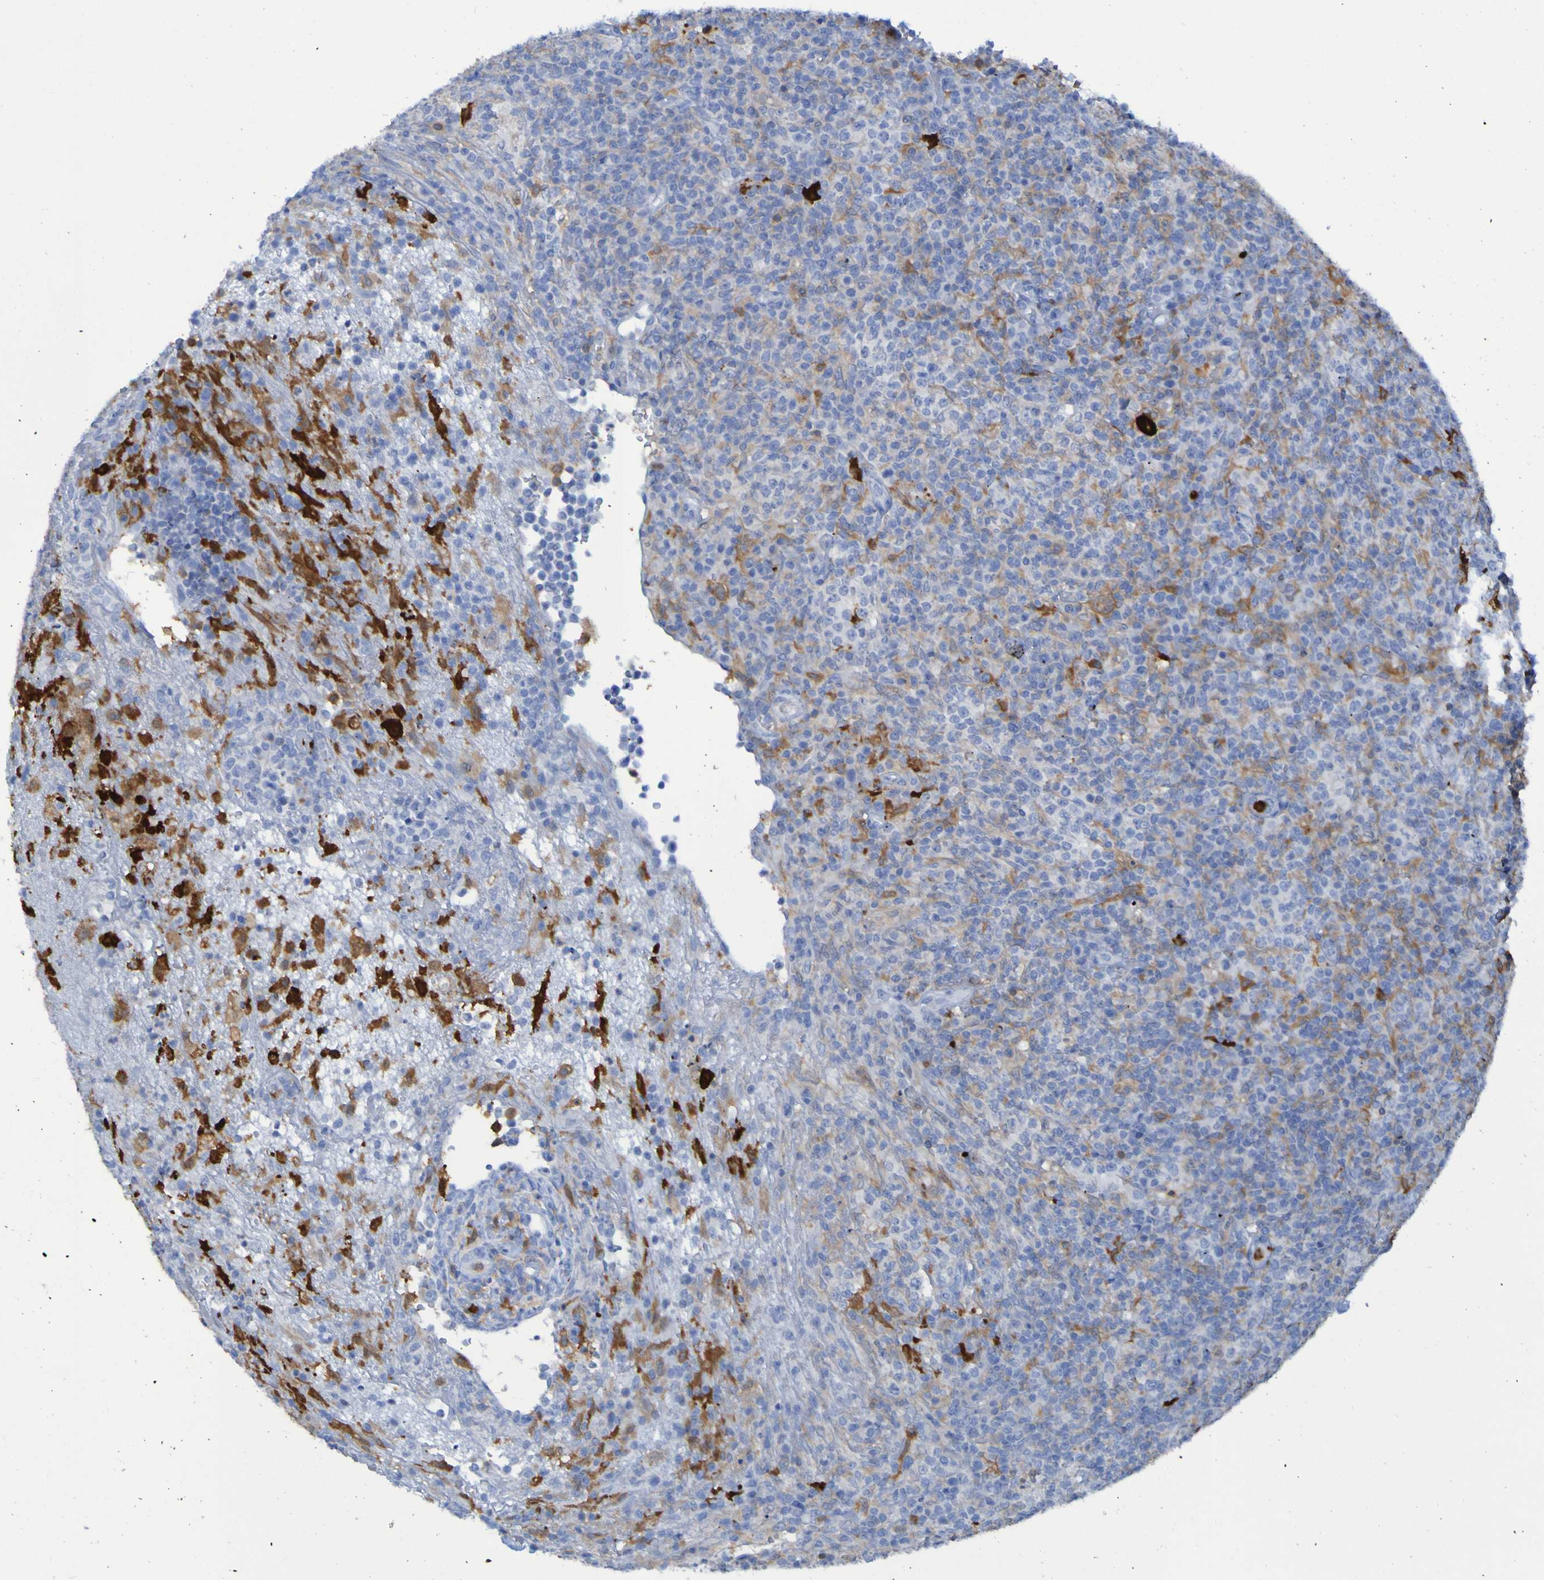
{"staining": {"intensity": "weak", "quantity": "25%-75%", "location": "cytoplasmic/membranous"}, "tissue": "lymphoma", "cell_type": "Tumor cells", "image_type": "cancer", "snomed": [{"axis": "morphology", "description": "Malignant lymphoma, non-Hodgkin's type, High grade"}, {"axis": "topography", "description": "Lymph node"}], "caption": "Immunohistochemical staining of human malignant lymphoma, non-Hodgkin's type (high-grade) demonstrates weak cytoplasmic/membranous protein expression in about 25%-75% of tumor cells.", "gene": "MPPE1", "patient": {"sex": "female", "age": 76}}